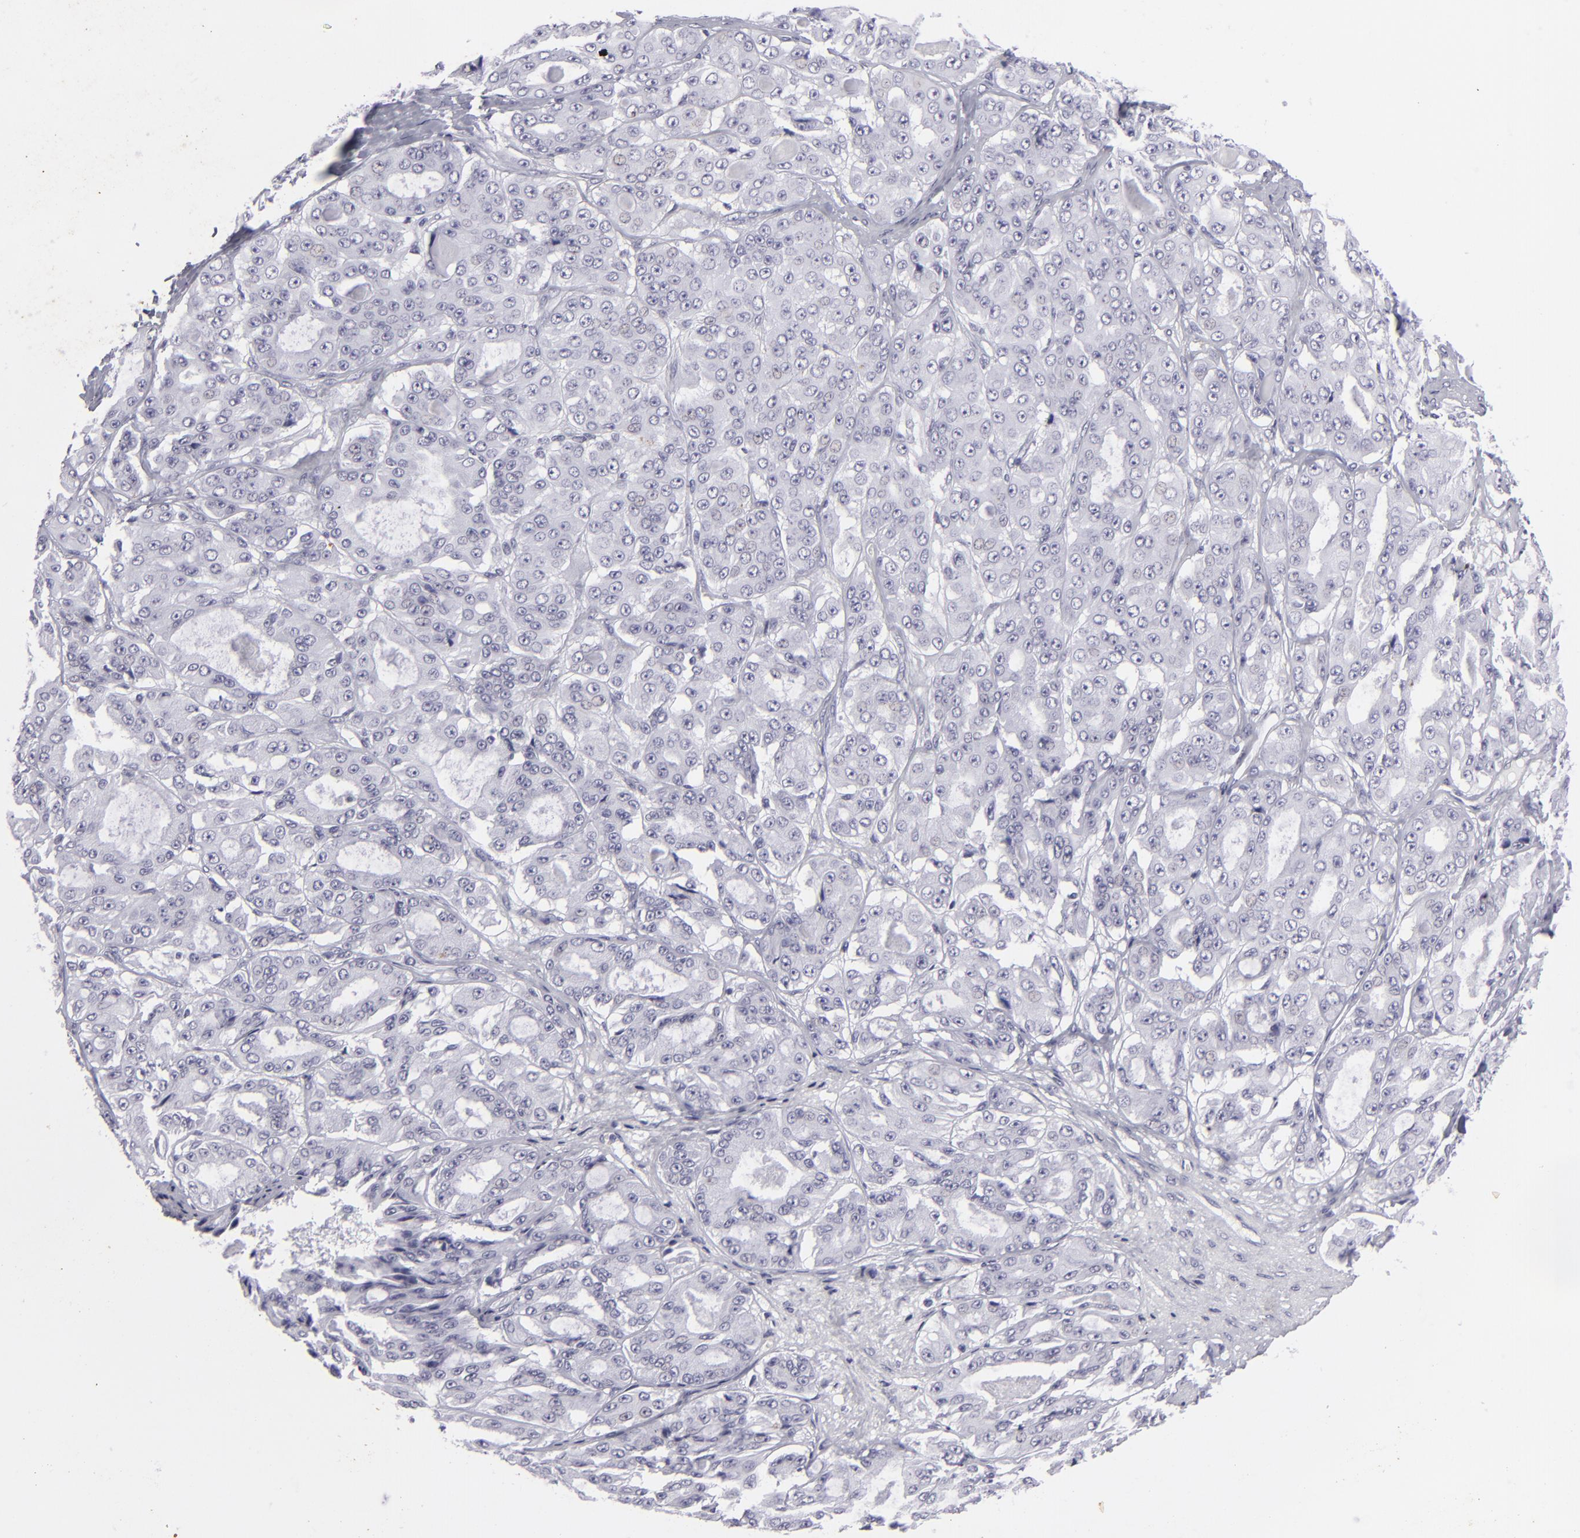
{"staining": {"intensity": "negative", "quantity": "none", "location": "none"}, "tissue": "ovarian cancer", "cell_type": "Tumor cells", "image_type": "cancer", "snomed": [{"axis": "morphology", "description": "Carcinoma, endometroid"}, {"axis": "topography", "description": "Ovary"}], "caption": "The immunohistochemistry histopathology image has no significant expression in tumor cells of ovarian cancer (endometroid carcinoma) tissue.", "gene": "KRT1", "patient": {"sex": "female", "age": 61}}